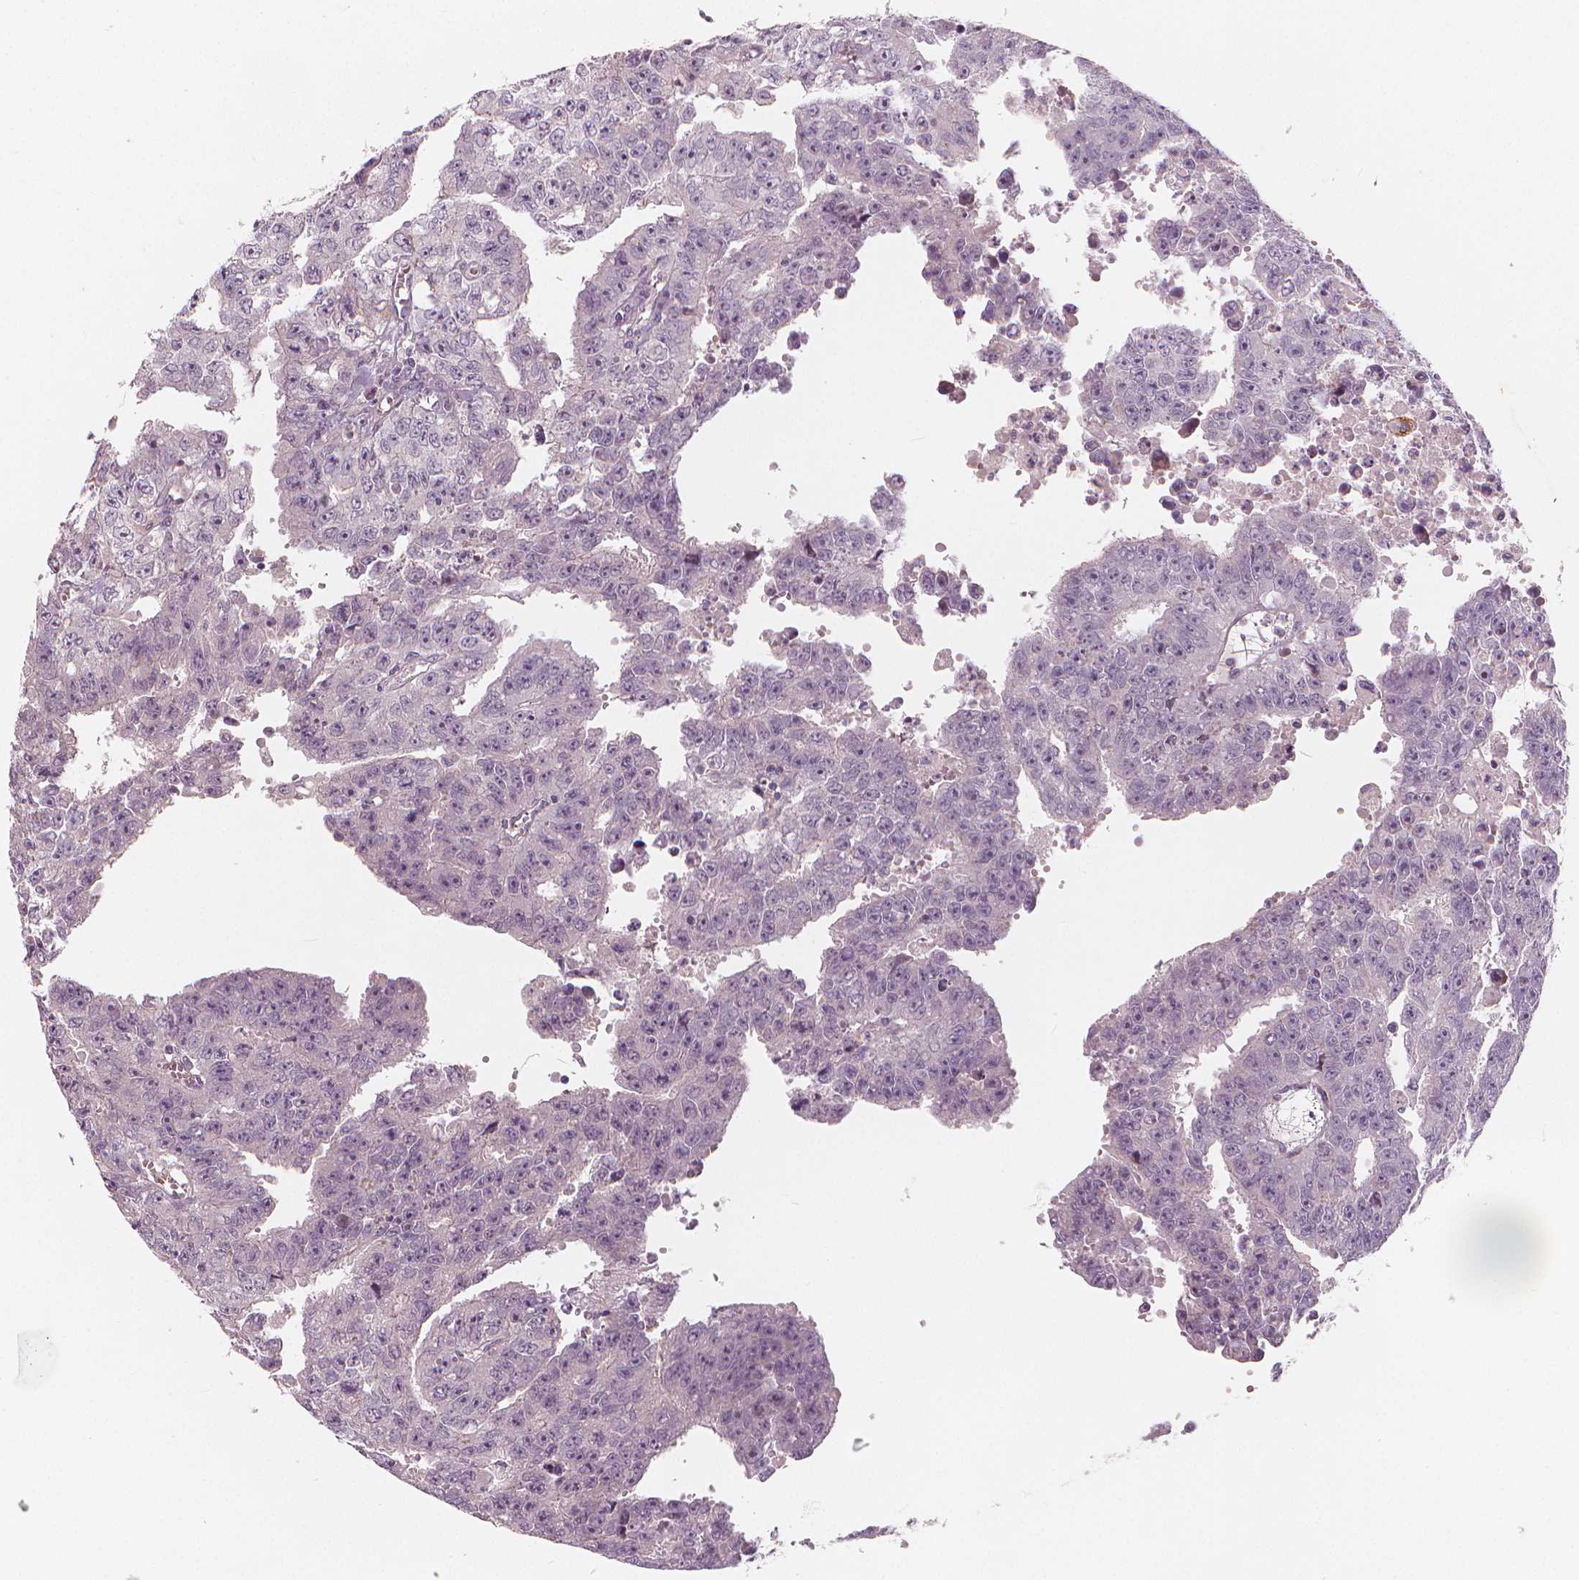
{"staining": {"intensity": "negative", "quantity": "none", "location": "none"}, "tissue": "testis cancer", "cell_type": "Tumor cells", "image_type": "cancer", "snomed": [{"axis": "morphology", "description": "Carcinoma, Embryonal, NOS"}, {"axis": "morphology", "description": "Teratoma, malignant, NOS"}, {"axis": "topography", "description": "Testis"}], "caption": "Micrograph shows no significant protein positivity in tumor cells of testis malignant teratoma.", "gene": "RNASE7", "patient": {"sex": "male", "age": 24}}